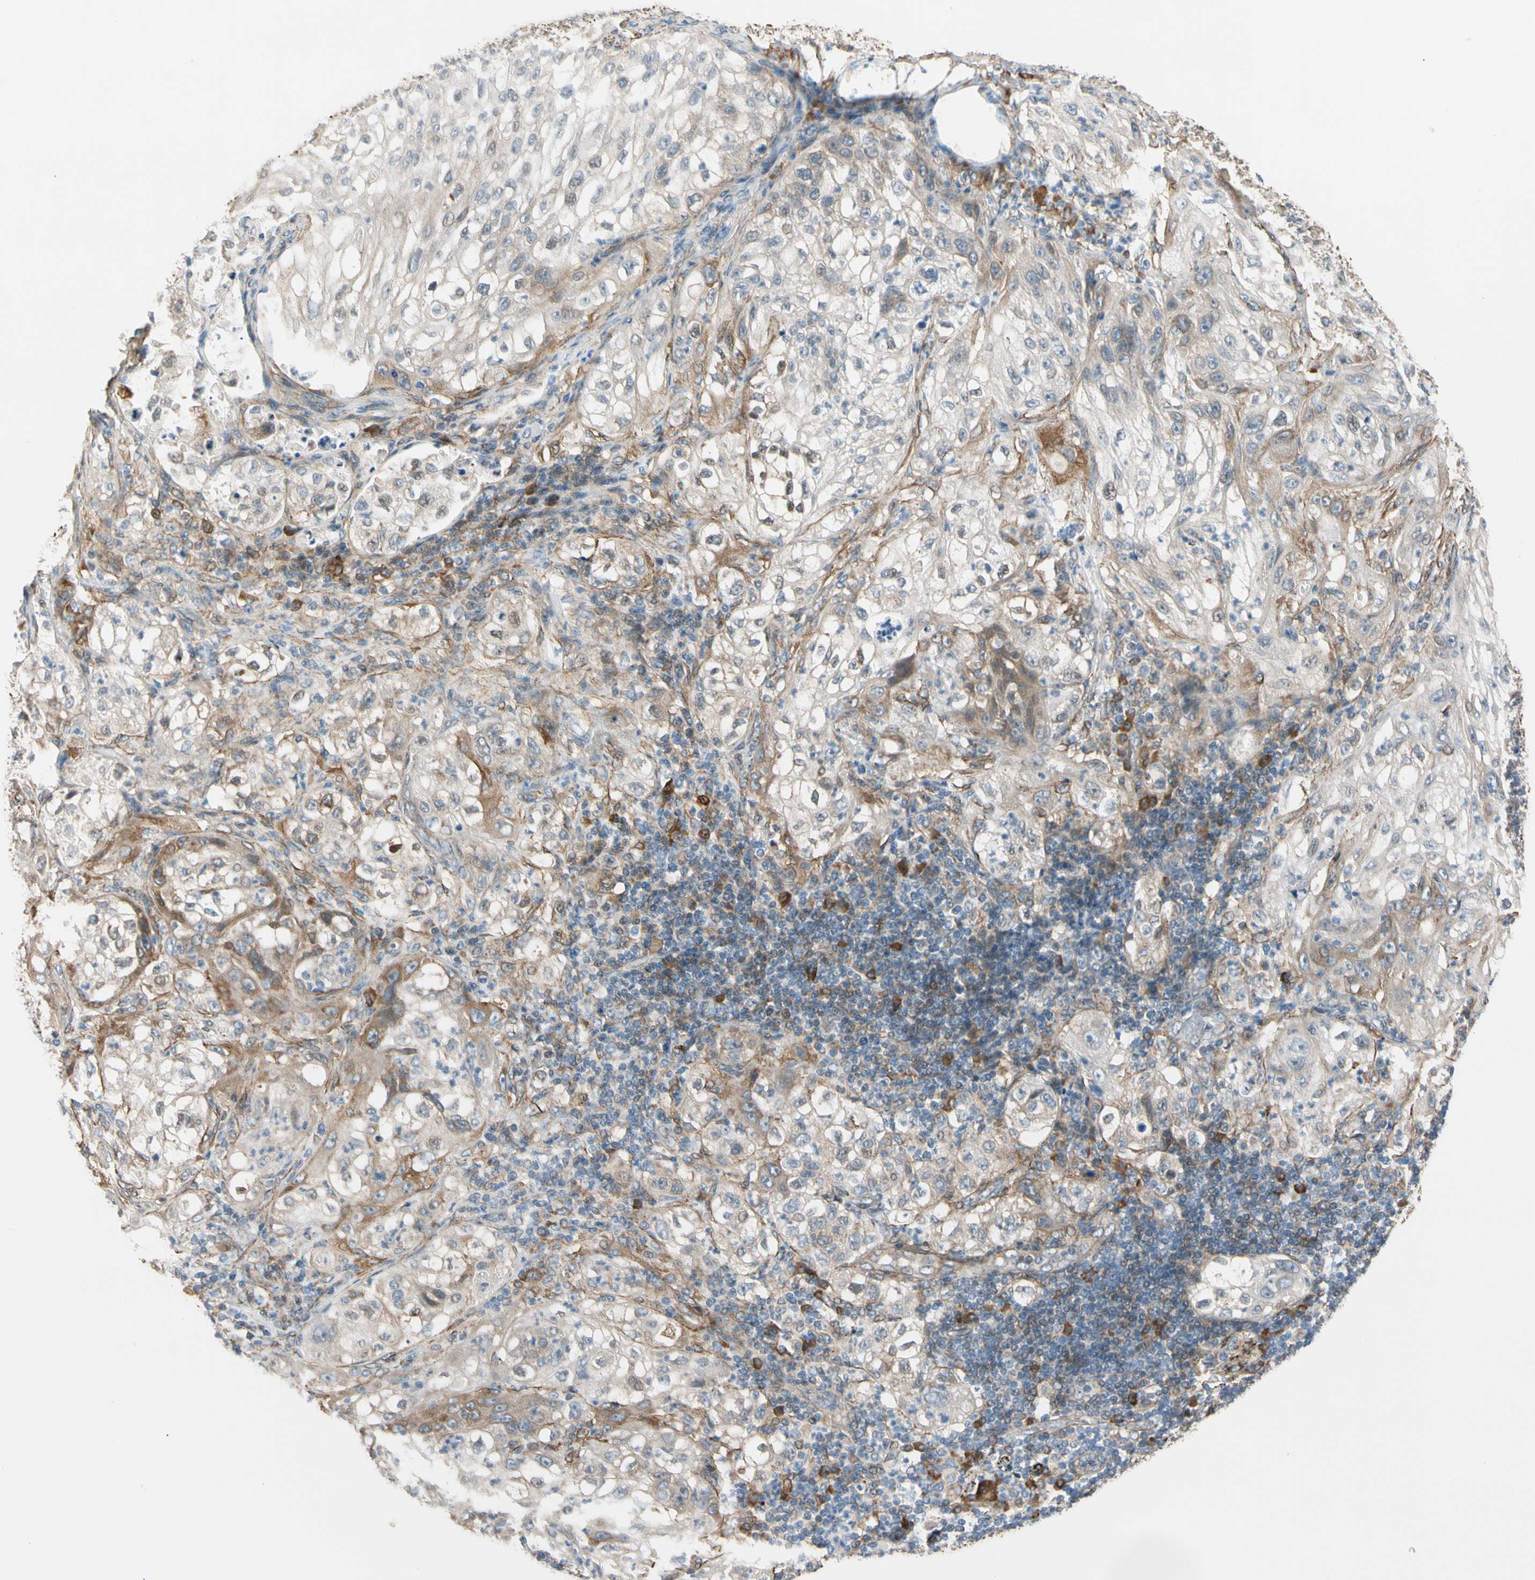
{"staining": {"intensity": "weak", "quantity": "25%-75%", "location": "cytoplasmic/membranous"}, "tissue": "lung cancer", "cell_type": "Tumor cells", "image_type": "cancer", "snomed": [{"axis": "morphology", "description": "Inflammation, NOS"}, {"axis": "morphology", "description": "Squamous cell carcinoma, NOS"}, {"axis": "topography", "description": "Lymph node"}, {"axis": "topography", "description": "Soft tissue"}, {"axis": "topography", "description": "Lung"}], "caption": "Approximately 25%-75% of tumor cells in squamous cell carcinoma (lung) exhibit weak cytoplasmic/membranous protein positivity as visualized by brown immunohistochemical staining.", "gene": "LIMK2", "patient": {"sex": "male", "age": 66}}